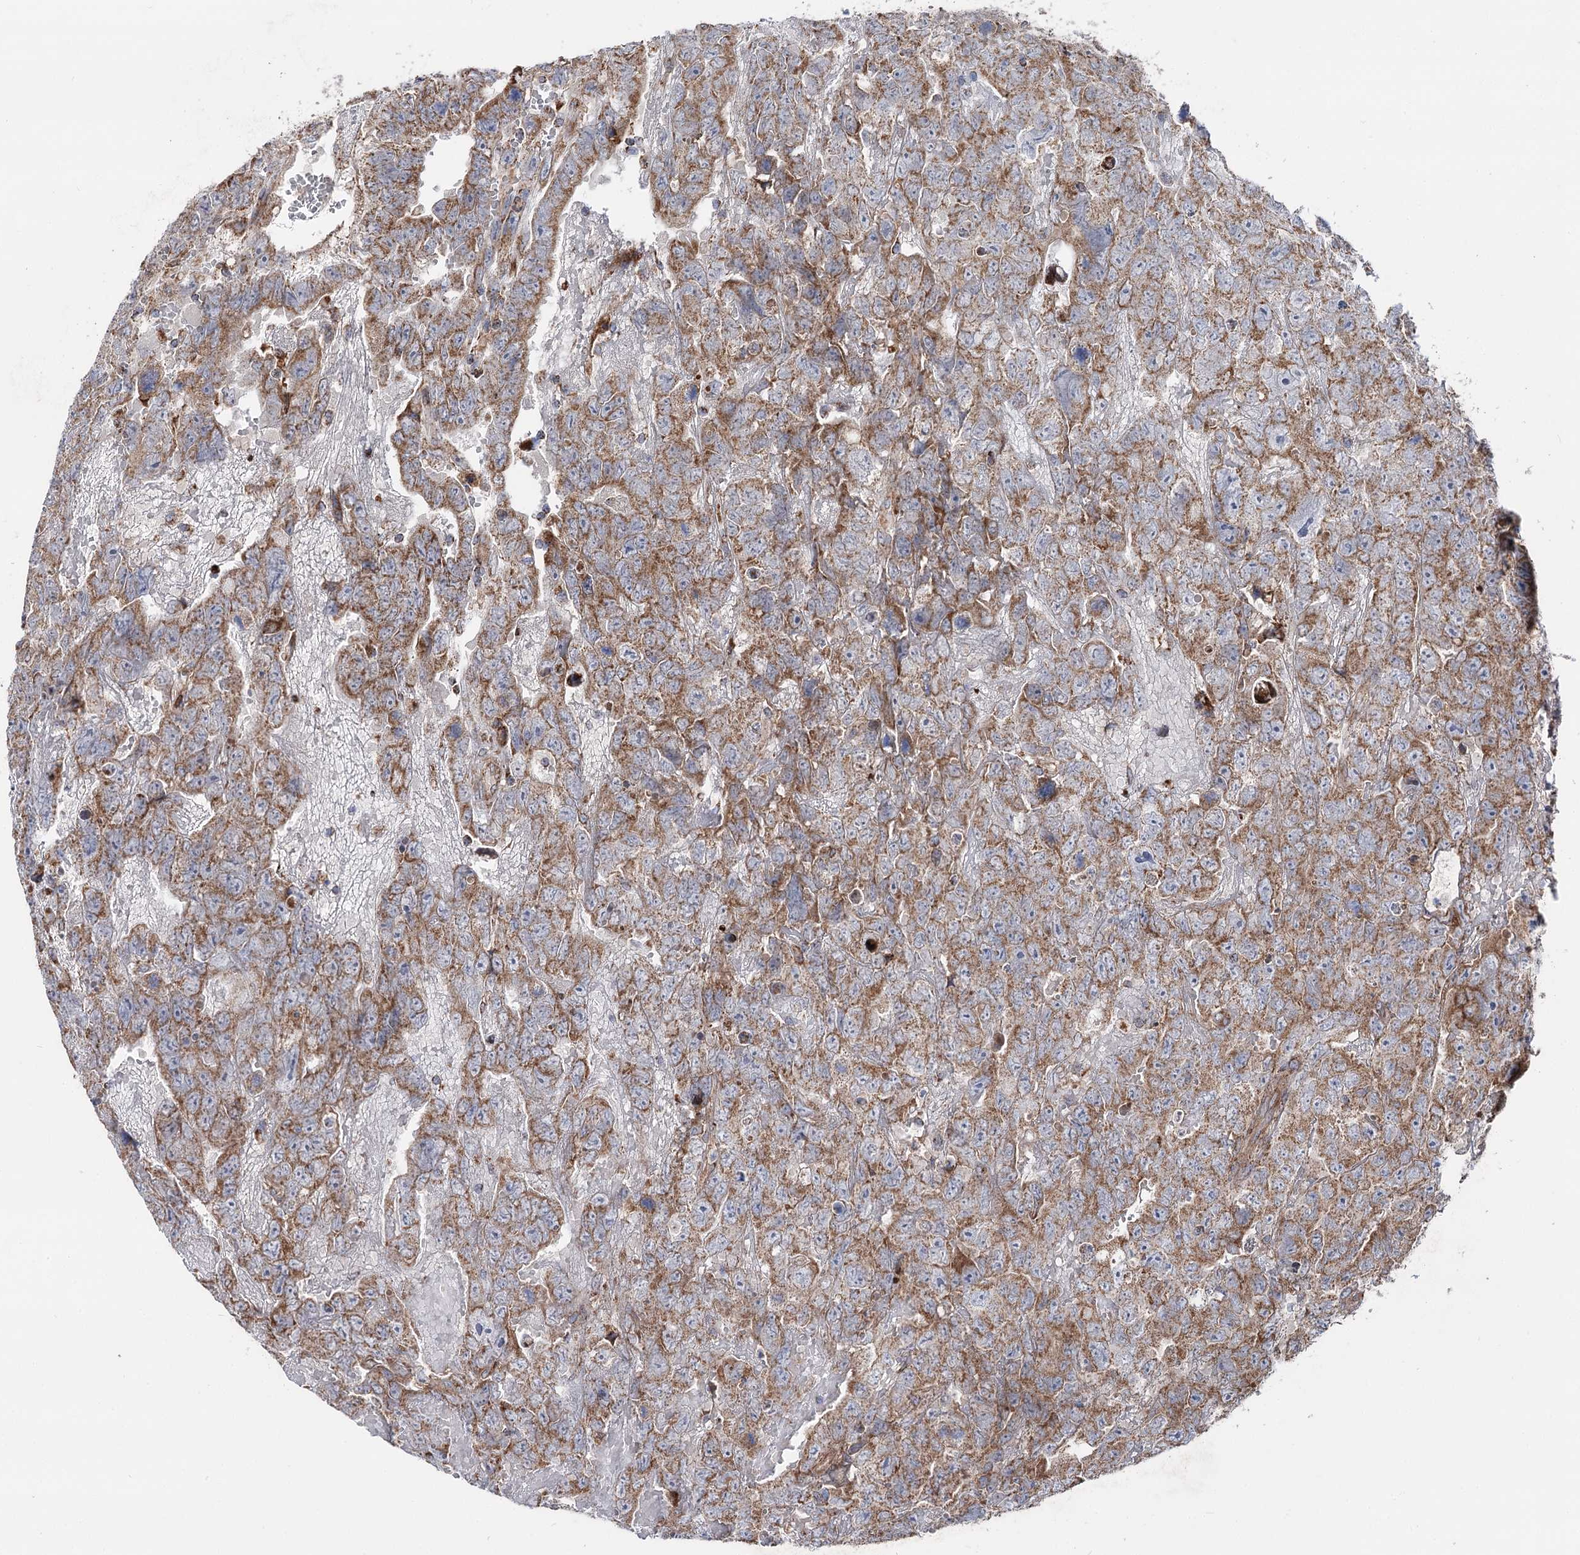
{"staining": {"intensity": "moderate", "quantity": ">75%", "location": "cytoplasmic/membranous"}, "tissue": "testis cancer", "cell_type": "Tumor cells", "image_type": "cancer", "snomed": [{"axis": "morphology", "description": "Carcinoma, Embryonal, NOS"}, {"axis": "topography", "description": "Testis"}], "caption": "Moderate cytoplasmic/membranous protein expression is seen in about >75% of tumor cells in embryonal carcinoma (testis).", "gene": "MSANTD2", "patient": {"sex": "male", "age": 45}}